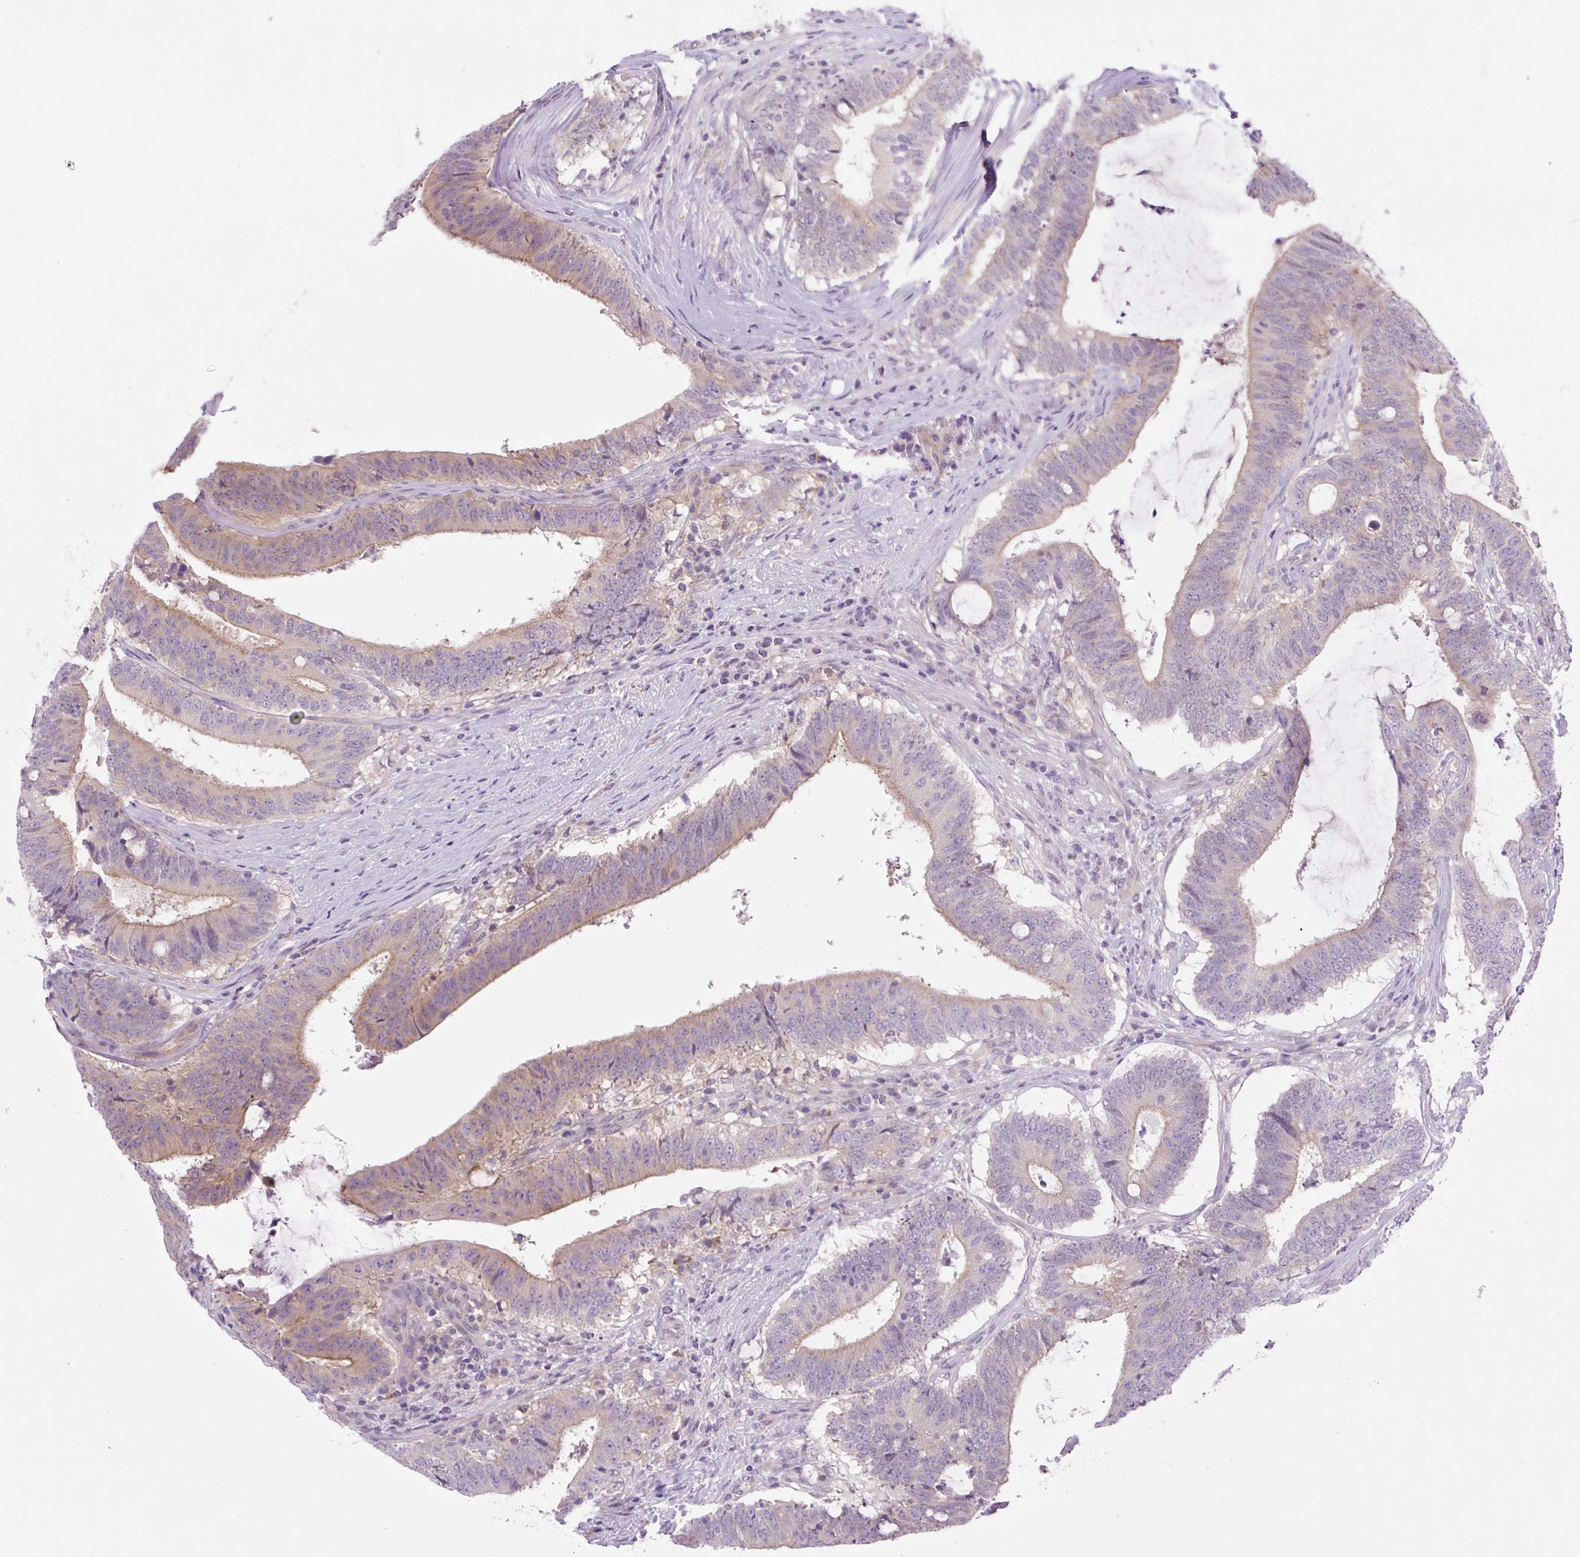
{"staining": {"intensity": "moderate", "quantity": "25%-75%", "location": "cytoplasmic/membranous"}, "tissue": "colorectal cancer", "cell_type": "Tumor cells", "image_type": "cancer", "snomed": [{"axis": "morphology", "description": "Adenocarcinoma, NOS"}, {"axis": "topography", "description": "Colon"}], "caption": "Colorectal cancer was stained to show a protein in brown. There is medium levels of moderate cytoplasmic/membranous positivity in about 25%-75% of tumor cells. The staining was performed using DAB, with brown indicating positive protein expression. Nuclei are stained blue with hematoxylin.", "gene": "CAMK2B", "patient": {"sex": "female", "age": 43}}